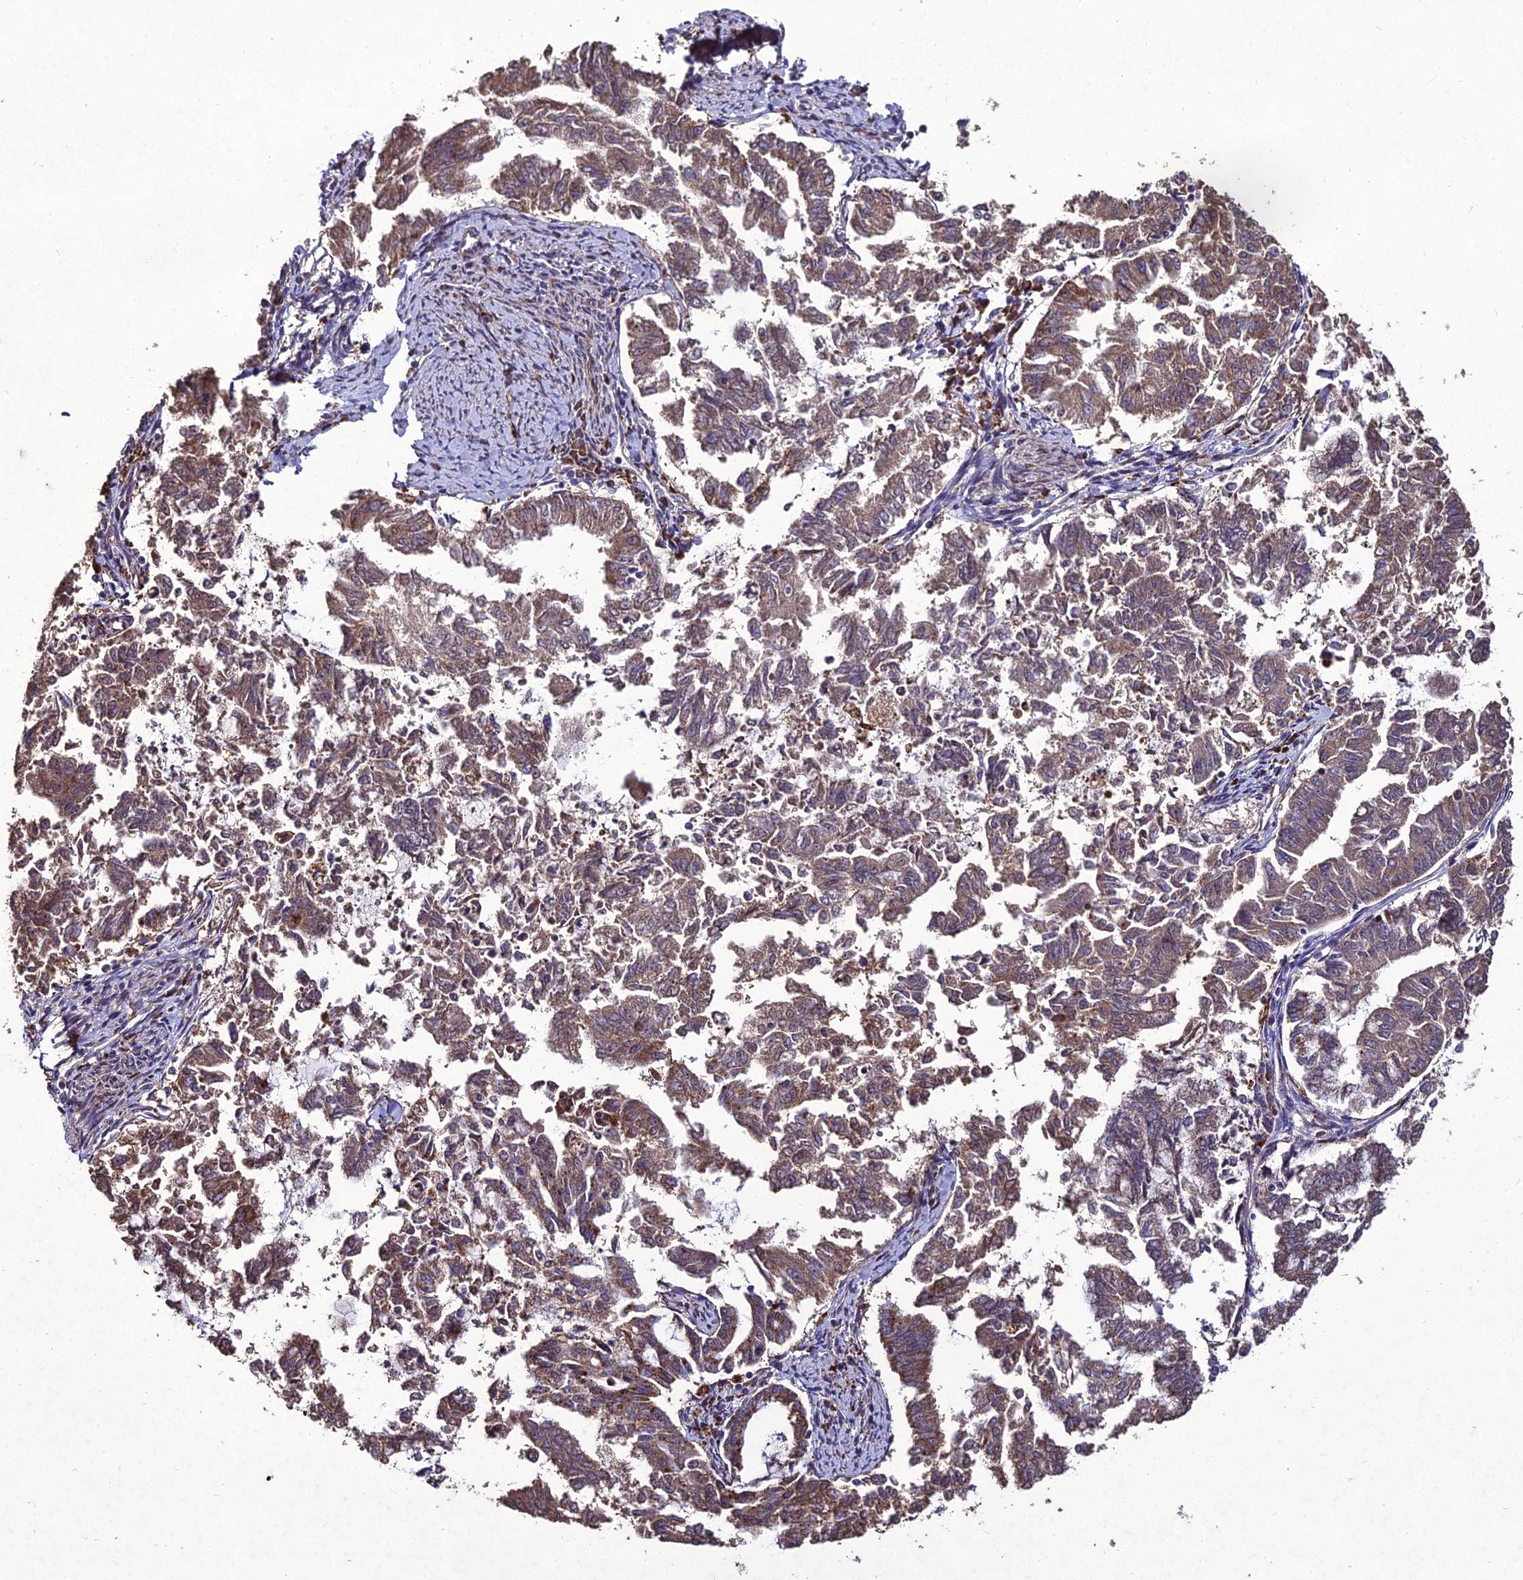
{"staining": {"intensity": "moderate", "quantity": "25%-75%", "location": "cytoplasmic/membranous"}, "tissue": "endometrial cancer", "cell_type": "Tumor cells", "image_type": "cancer", "snomed": [{"axis": "morphology", "description": "Adenocarcinoma, NOS"}, {"axis": "topography", "description": "Endometrium"}], "caption": "Immunohistochemistry of endometrial cancer demonstrates medium levels of moderate cytoplasmic/membranous staining in approximately 25%-75% of tumor cells.", "gene": "ZNF766", "patient": {"sex": "female", "age": 79}}